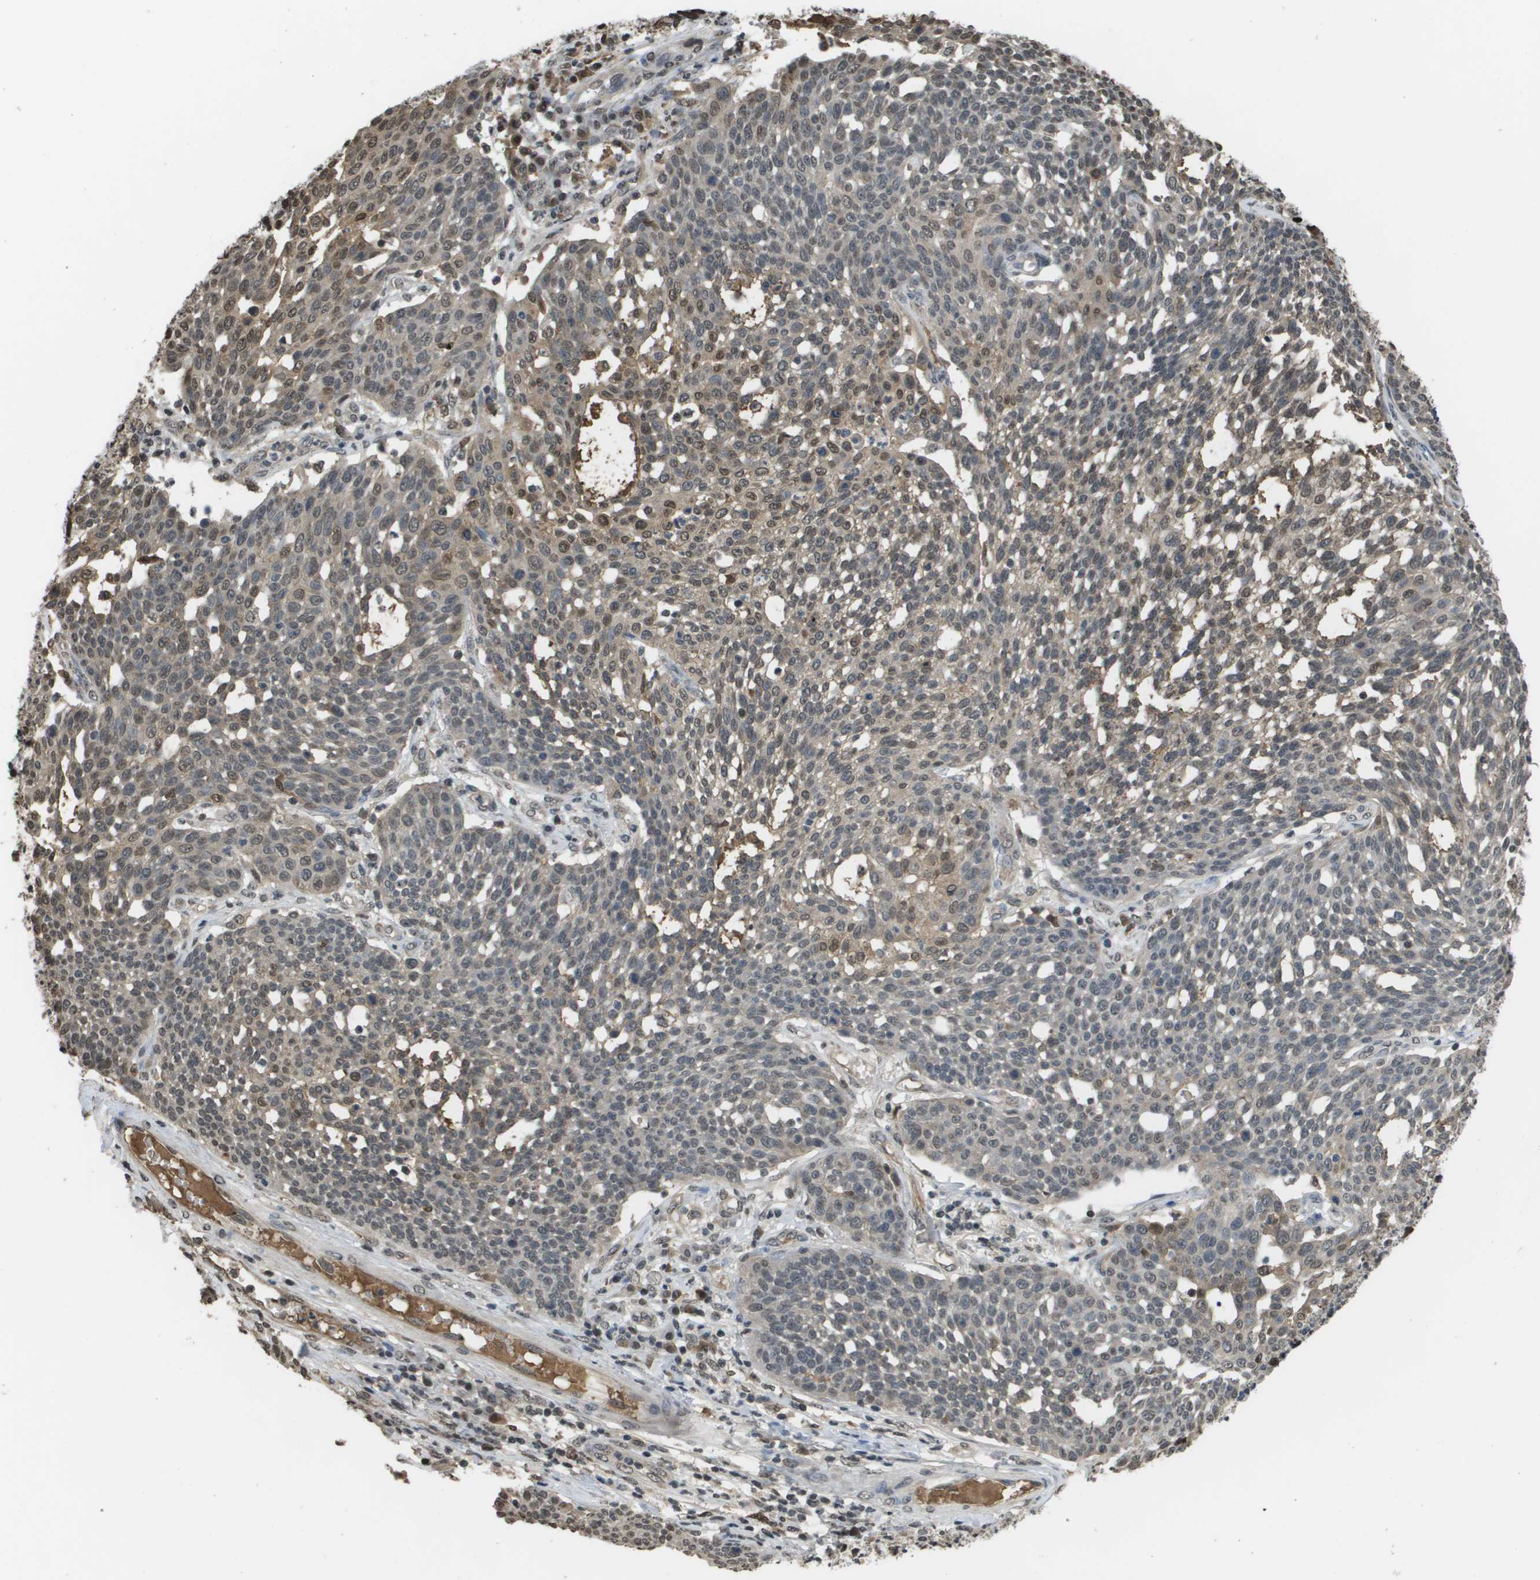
{"staining": {"intensity": "moderate", "quantity": "<25%", "location": "cytoplasmic/membranous,nuclear"}, "tissue": "cervical cancer", "cell_type": "Tumor cells", "image_type": "cancer", "snomed": [{"axis": "morphology", "description": "Squamous cell carcinoma, NOS"}, {"axis": "topography", "description": "Cervix"}], "caption": "Cervical cancer (squamous cell carcinoma) tissue reveals moderate cytoplasmic/membranous and nuclear staining in about <25% of tumor cells", "gene": "NDRG2", "patient": {"sex": "female", "age": 34}}